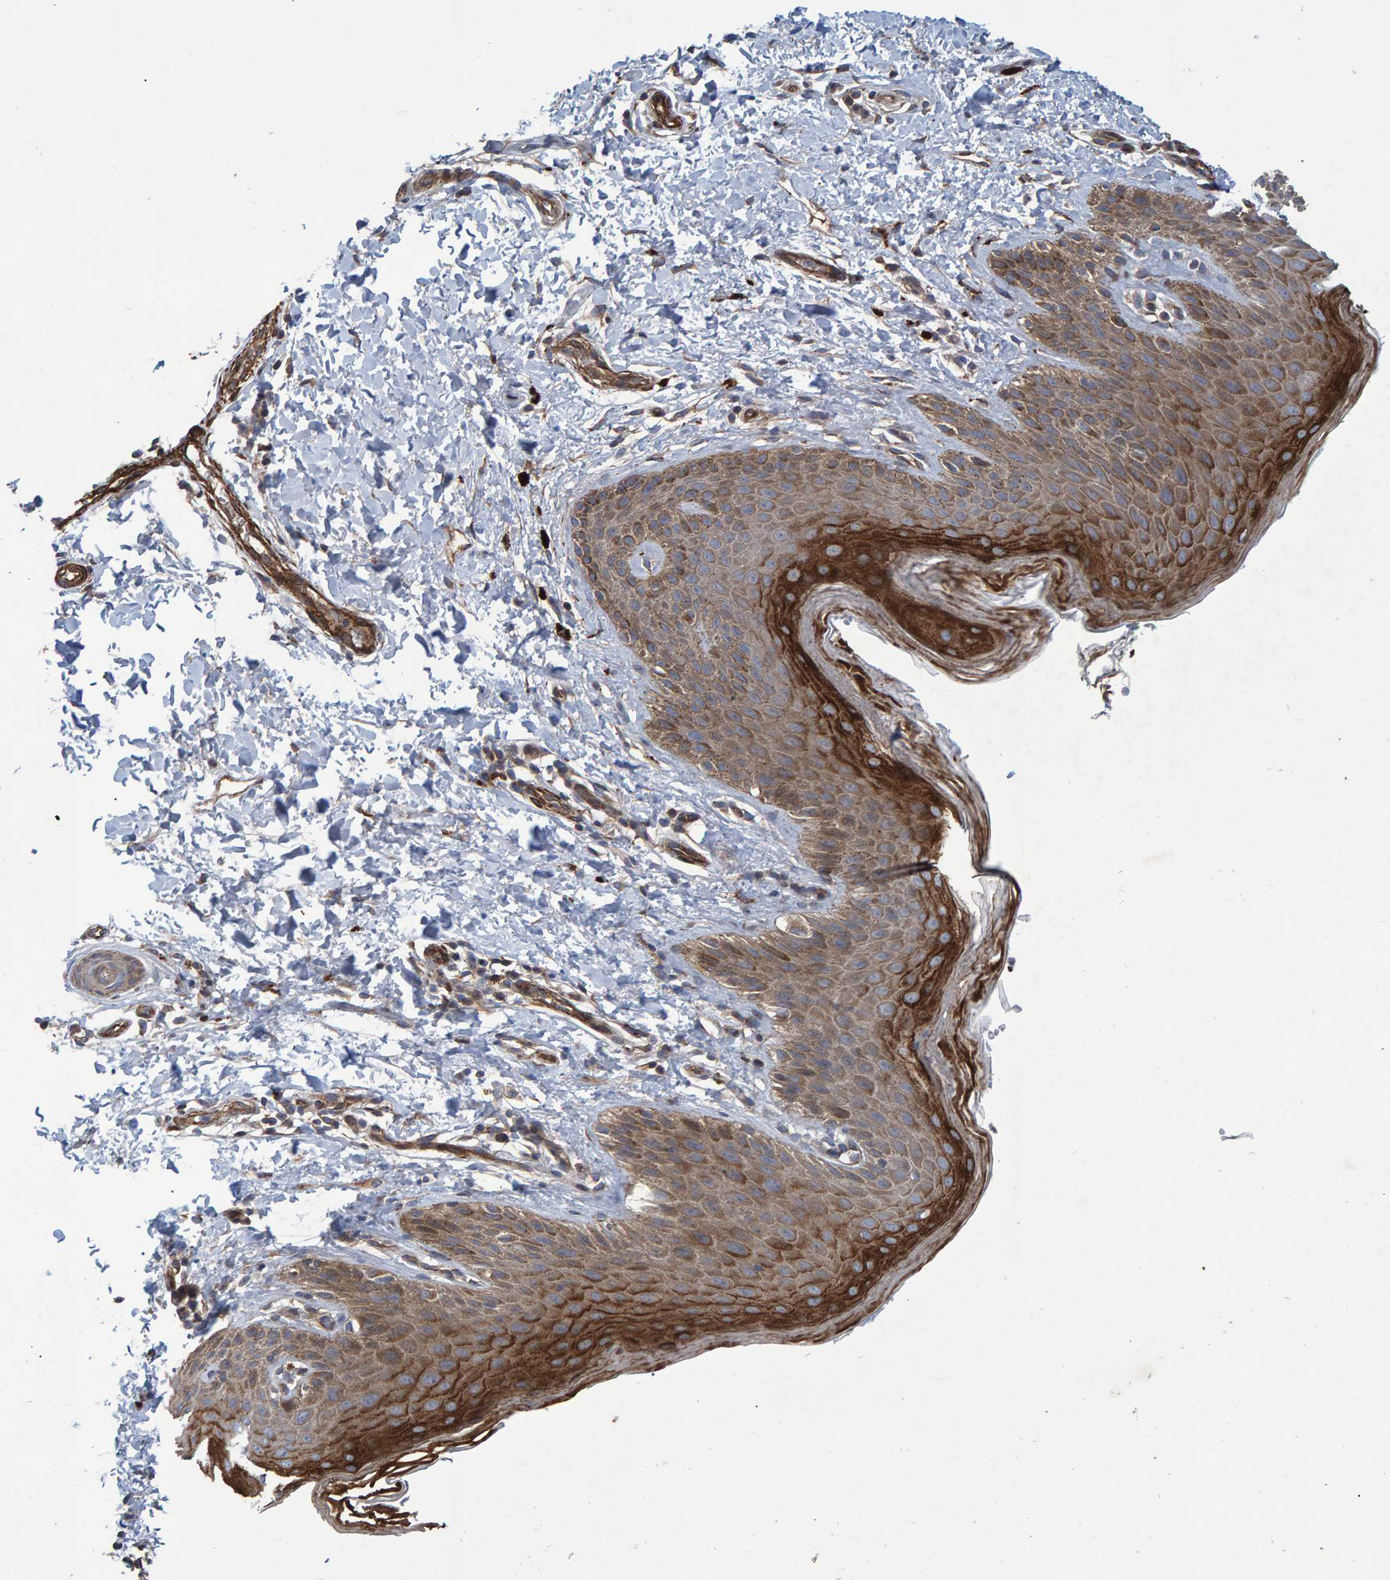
{"staining": {"intensity": "moderate", "quantity": "25%-75%", "location": "cytoplasmic/membranous"}, "tissue": "skin", "cell_type": "Epidermal cells", "image_type": "normal", "snomed": [{"axis": "morphology", "description": "Normal tissue, NOS"}, {"axis": "topography", "description": "Anal"}, {"axis": "topography", "description": "Peripheral nerve tissue"}], "caption": "IHC of normal human skin displays medium levels of moderate cytoplasmic/membranous positivity in about 25%-75% of epidermal cells.", "gene": "SLIT2", "patient": {"sex": "male", "age": 44}}